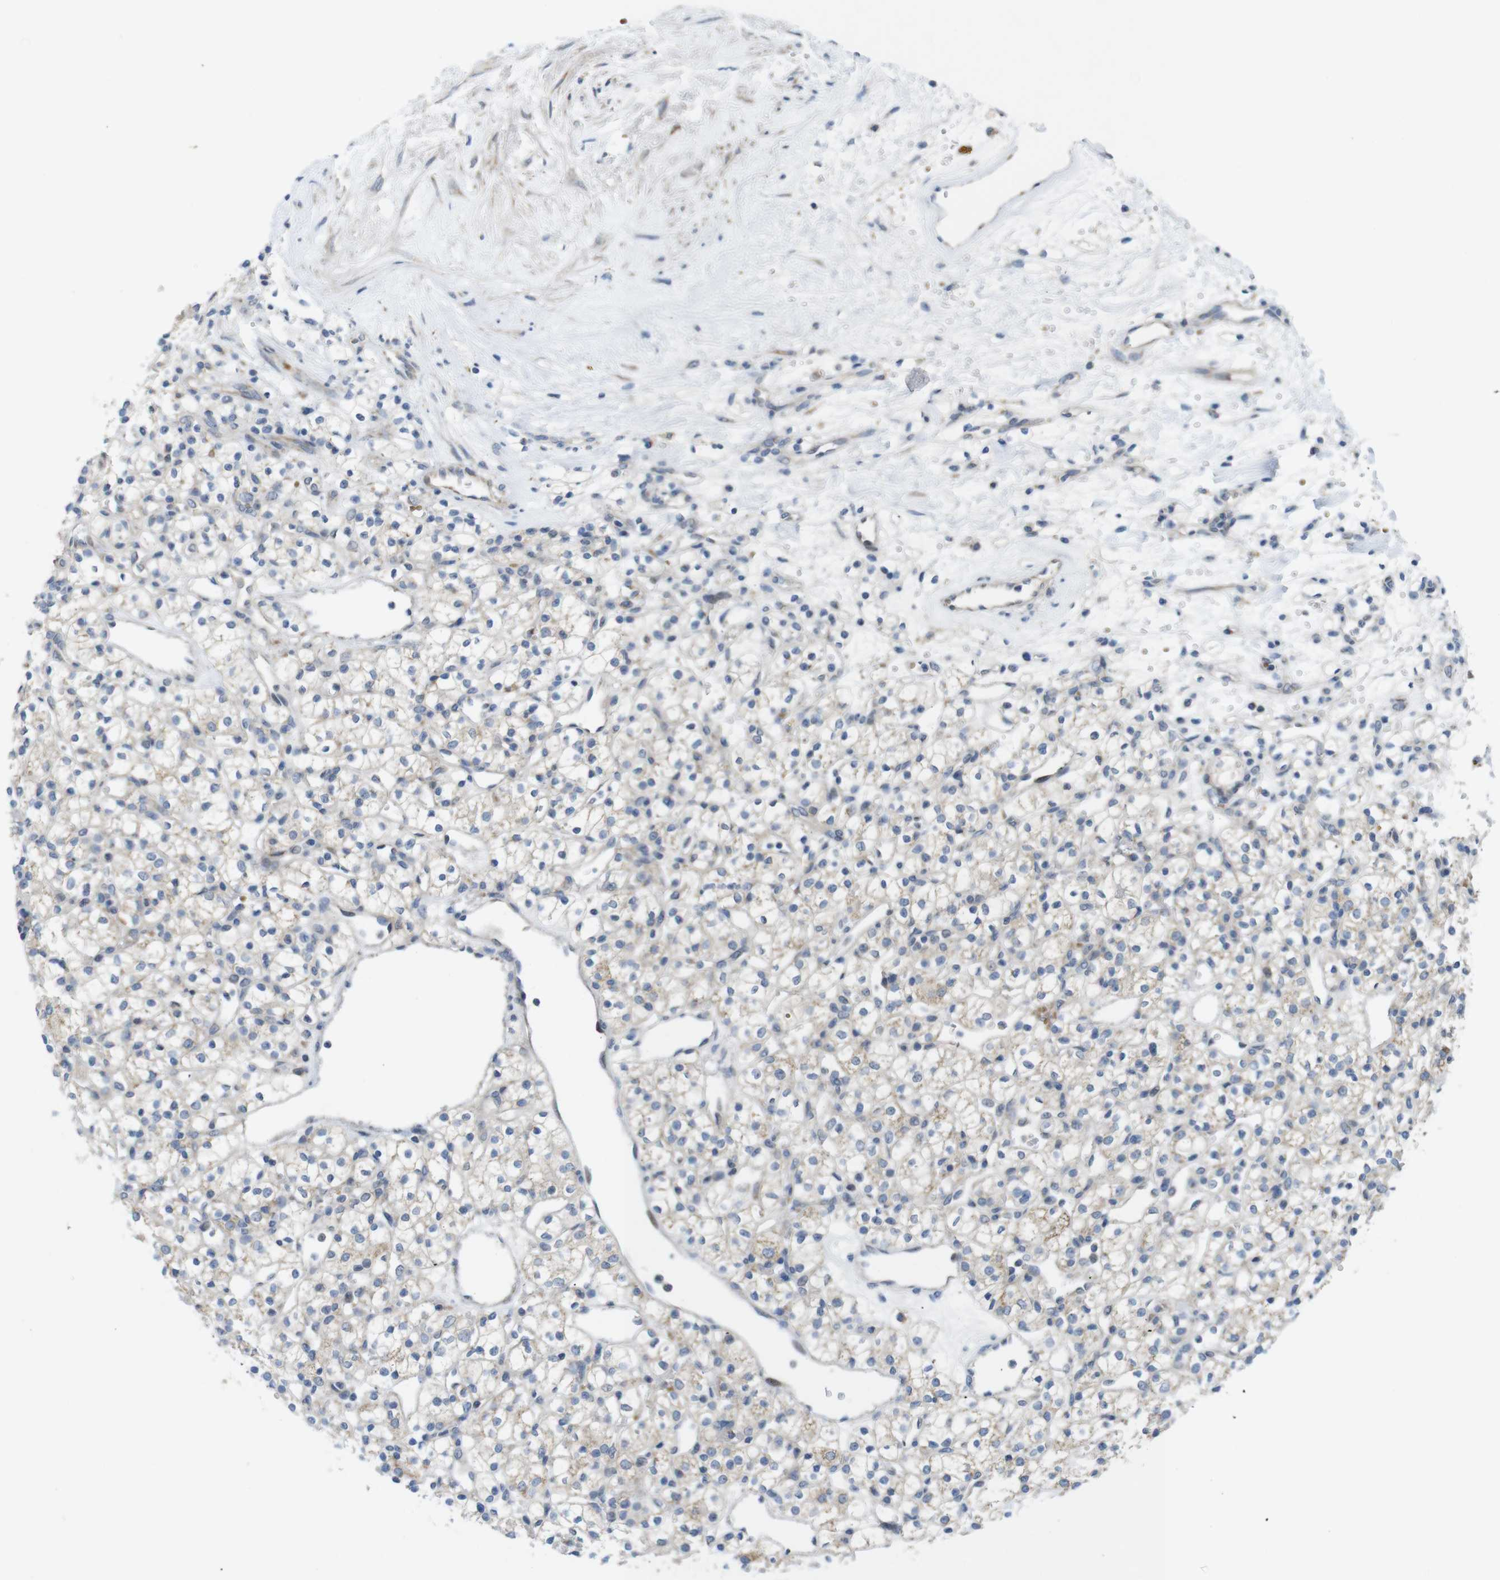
{"staining": {"intensity": "weak", "quantity": "25%-75%", "location": "cytoplasmic/membranous"}, "tissue": "renal cancer", "cell_type": "Tumor cells", "image_type": "cancer", "snomed": [{"axis": "morphology", "description": "Adenocarcinoma, NOS"}, {"axis": "topography", "description": "Kidney"}], "caption": "This is an image of IHC staining of adenocarcinoma (renal), which shows weak staining in the cytoplasmic/membranous of tumor cells.", "gene": "MARCHF1", "patient": {"sex": "female", "age": 60}}